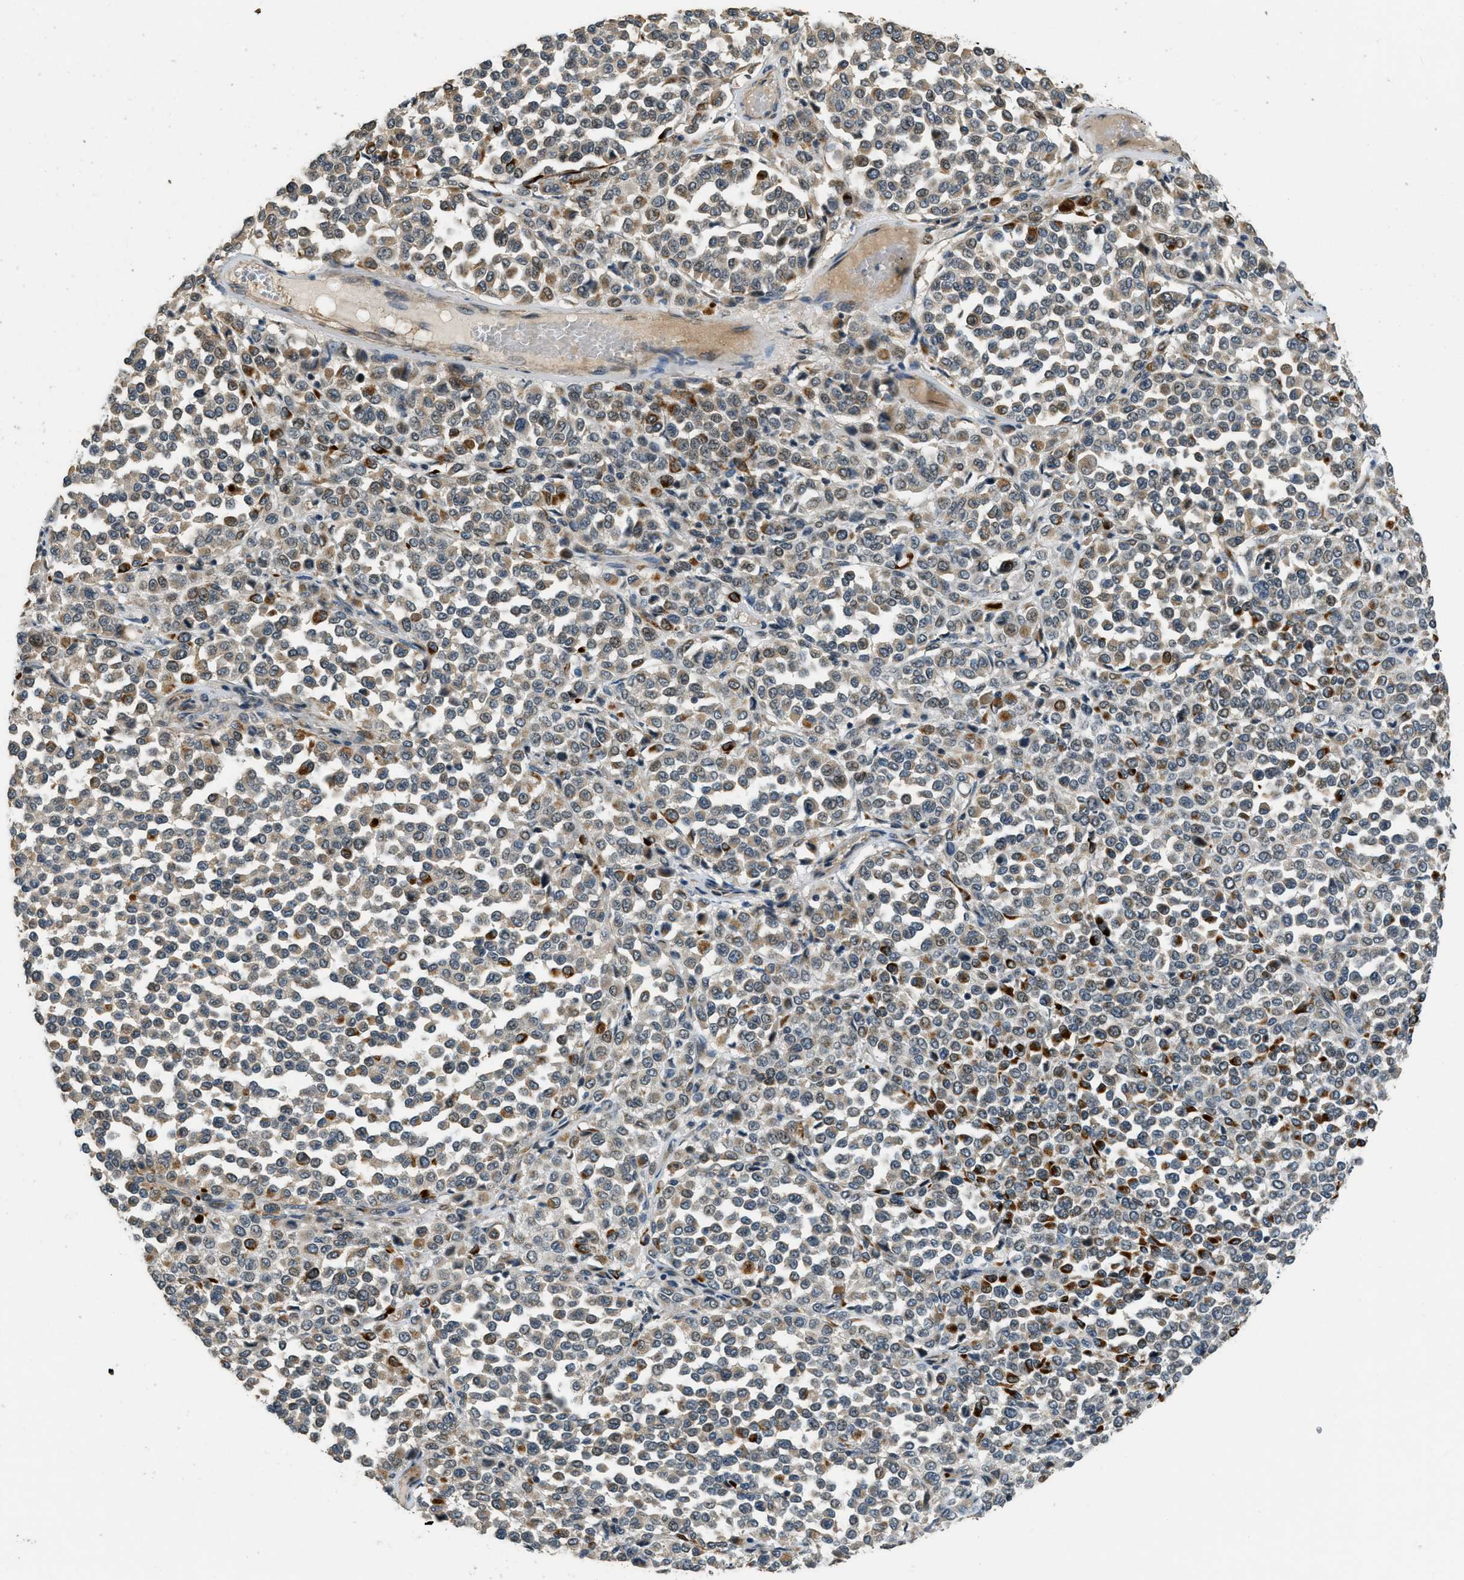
{"staining": {"intensity": "strong", "quantity": "<25%", "location": "cytoplasmic/membranous"}, "tissue": "melanoma", "cell_type": "Tumor cells", "image_type": "cancer", "snomed": [{"axis": "morphology", "description": "Malignant melanoma, Metastatic site"}, {"axis": "topography", "description": "Pancreas"}], "caption": "There is medium levels of strong cytoplasmic/membranous expression in tumor cells of malignant melanoma (metastatic site), as demonstrated by immunohistochemical staining (brown color).", "gene": "MED21", "patient": {"sex": "female", "age": 30}}